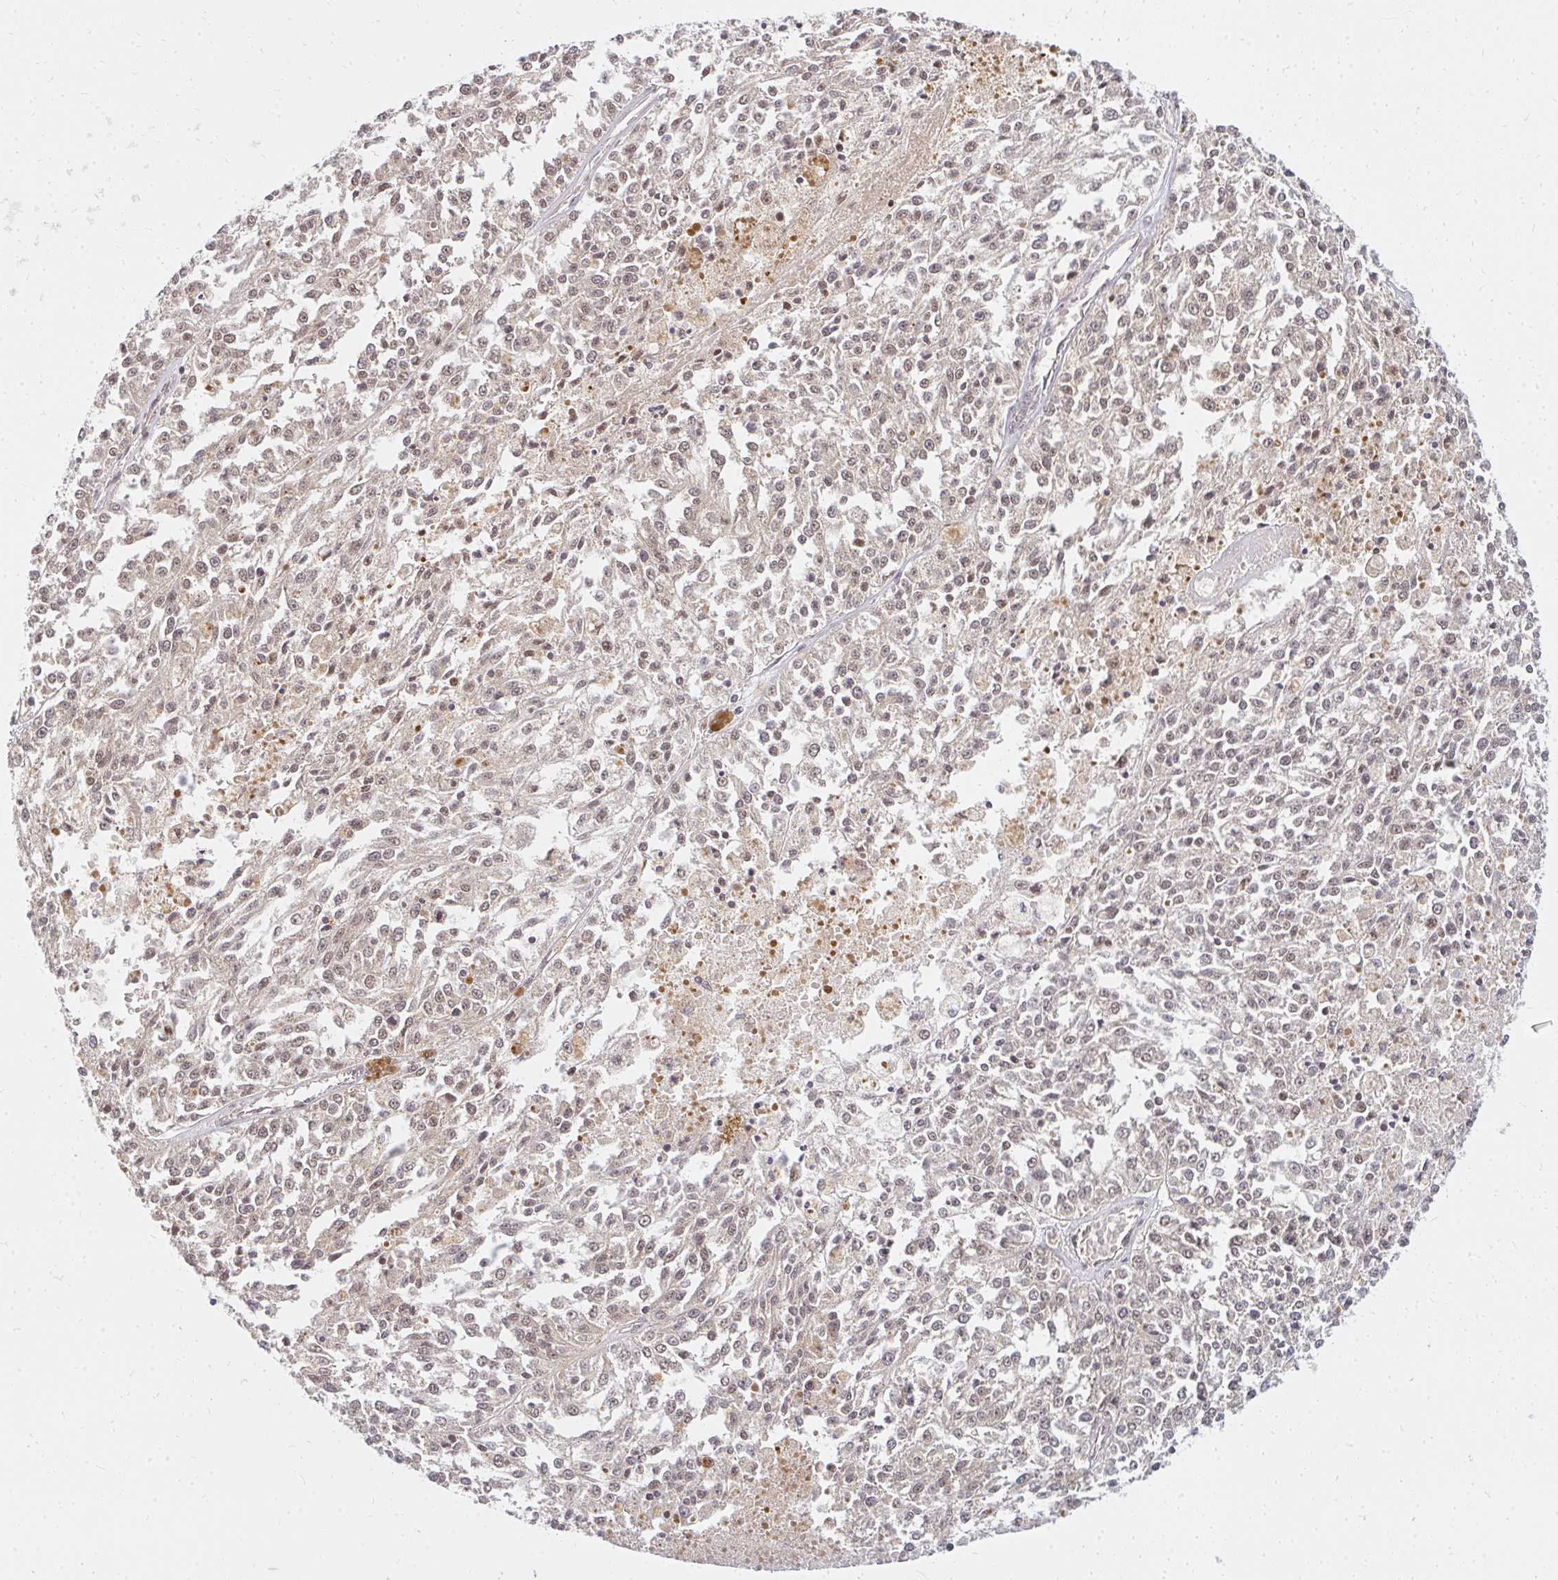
{"staining": {"intensity": "weak", "quantity": ">75%", "location": "nuclear"}, "tissue": "melanoma", "cell_type": "Tumor cells", "image_type": "cancer", "snomed": [{"axis": "morphology", "description": "Malignant melanoma, NOS"}, {"axis": "topography", "description": "Skin"}], "caption": "Weak nuclear staining is seen in about >75% of tumor cells in malignant melanoma.", "gene": "GTF3C6", "patient": {"sex": "female", "age": 64}}